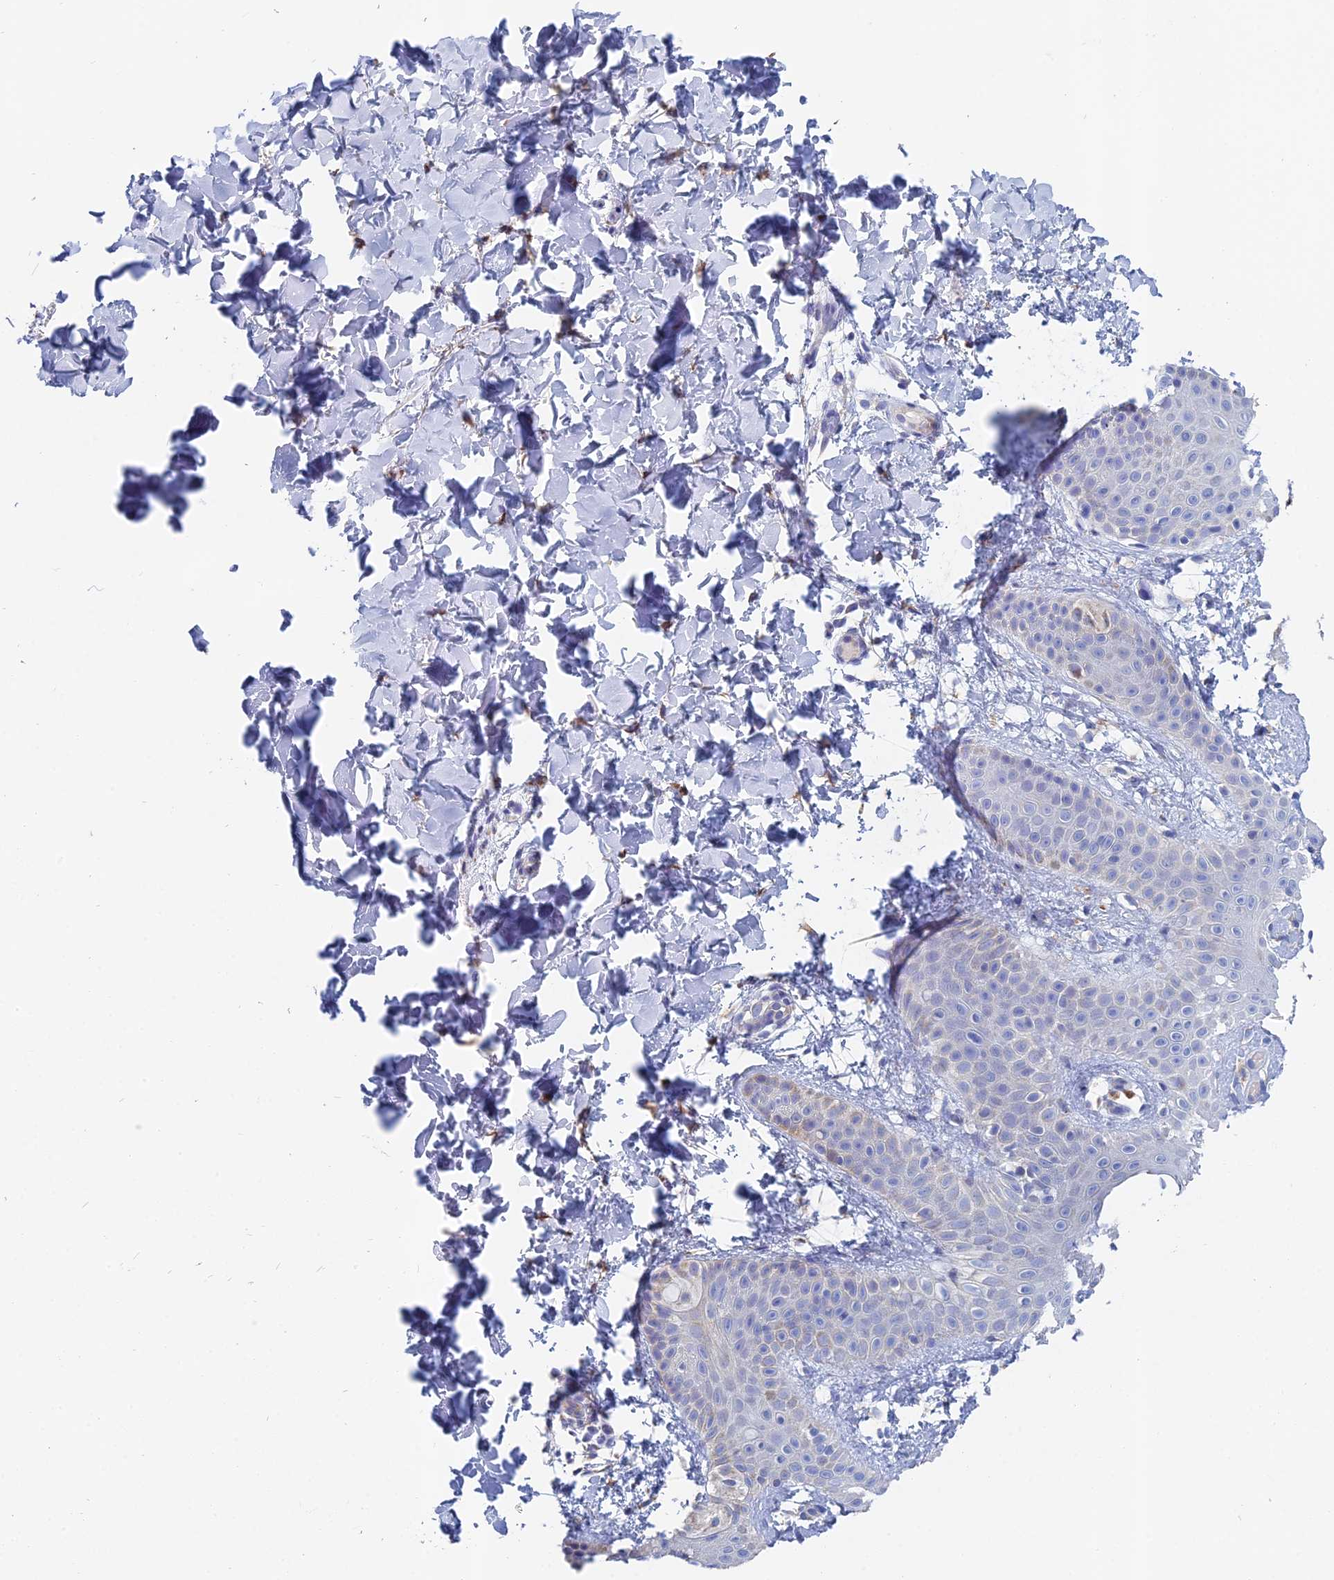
{"staining": {"intensity": "negative", "quantity": "none", "location": "none"}, "tissue": "skin", "cell_type": "Fibroblasts", "image_type": "normal", "snomed": [{"axis": "morphology", "description": "Normal tissue, NOS"}, {"axis": "topography", "description": "Skin"}], "caption": "Immunohistochemical staining of benign skin reveals no significant staining in fibroblasts.", "gene": "CRACR2B", "patient": {"sex": "male", "age": 36}}